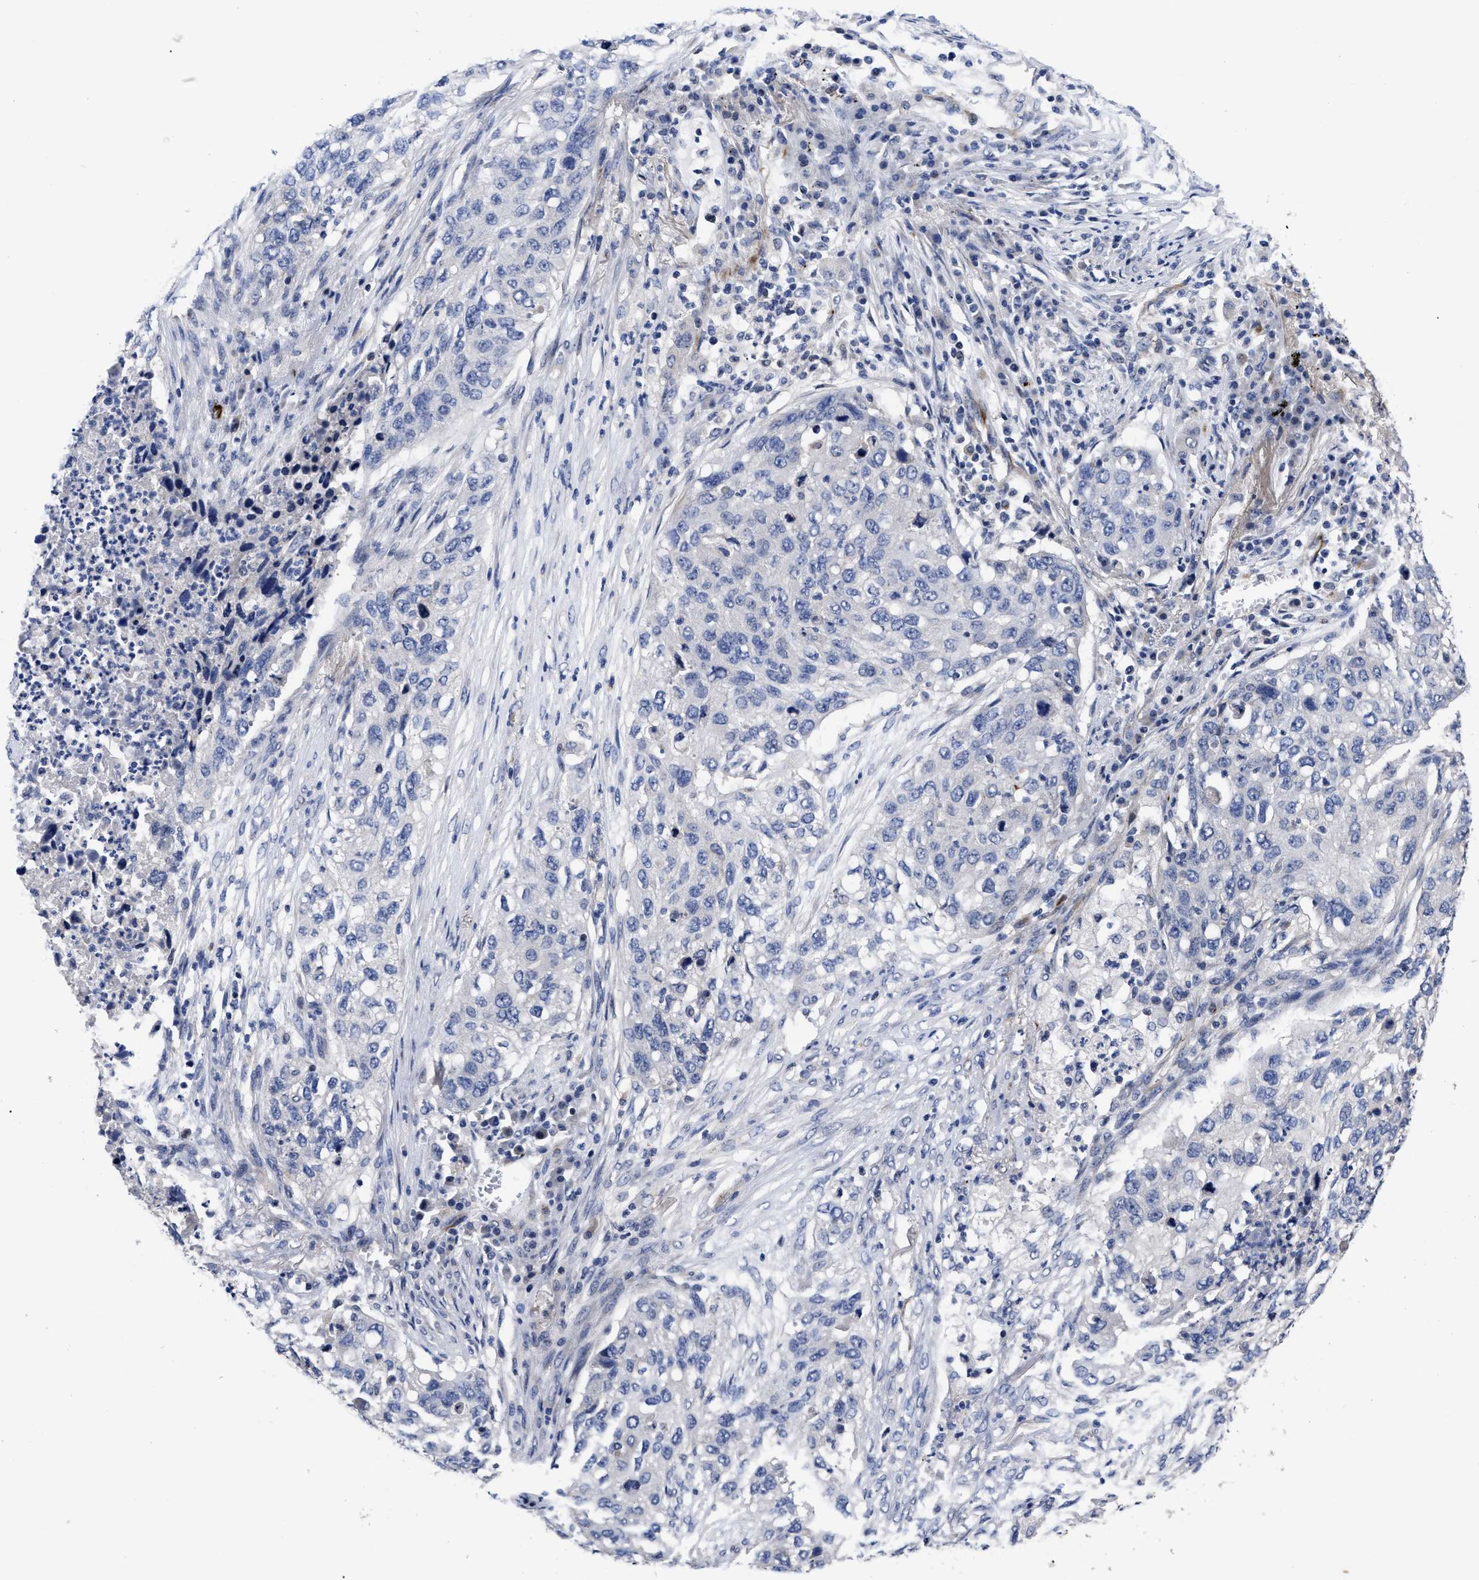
{"staining": {"intensity": "negative", "quantity": "none", "location": "none"}, "tissue": "lung cancer", "cell_type": "Tumor cells", "image_type": "cancer", "snomed": [{"axis": "morphology", "description": "Squamous cell carcinoma, NOS"}, {"axis": "topography", "description": "Lung"}], "caption": "Immunohistochemistry (IHC) image of neoplastic tissue: human lung cancer stained with DAB (3,3'-diaminobenzidine) displays no significant protein positivity in tumor cells.", "gene": "CCN5", "patient": {"sex": "female", "age": 63}}